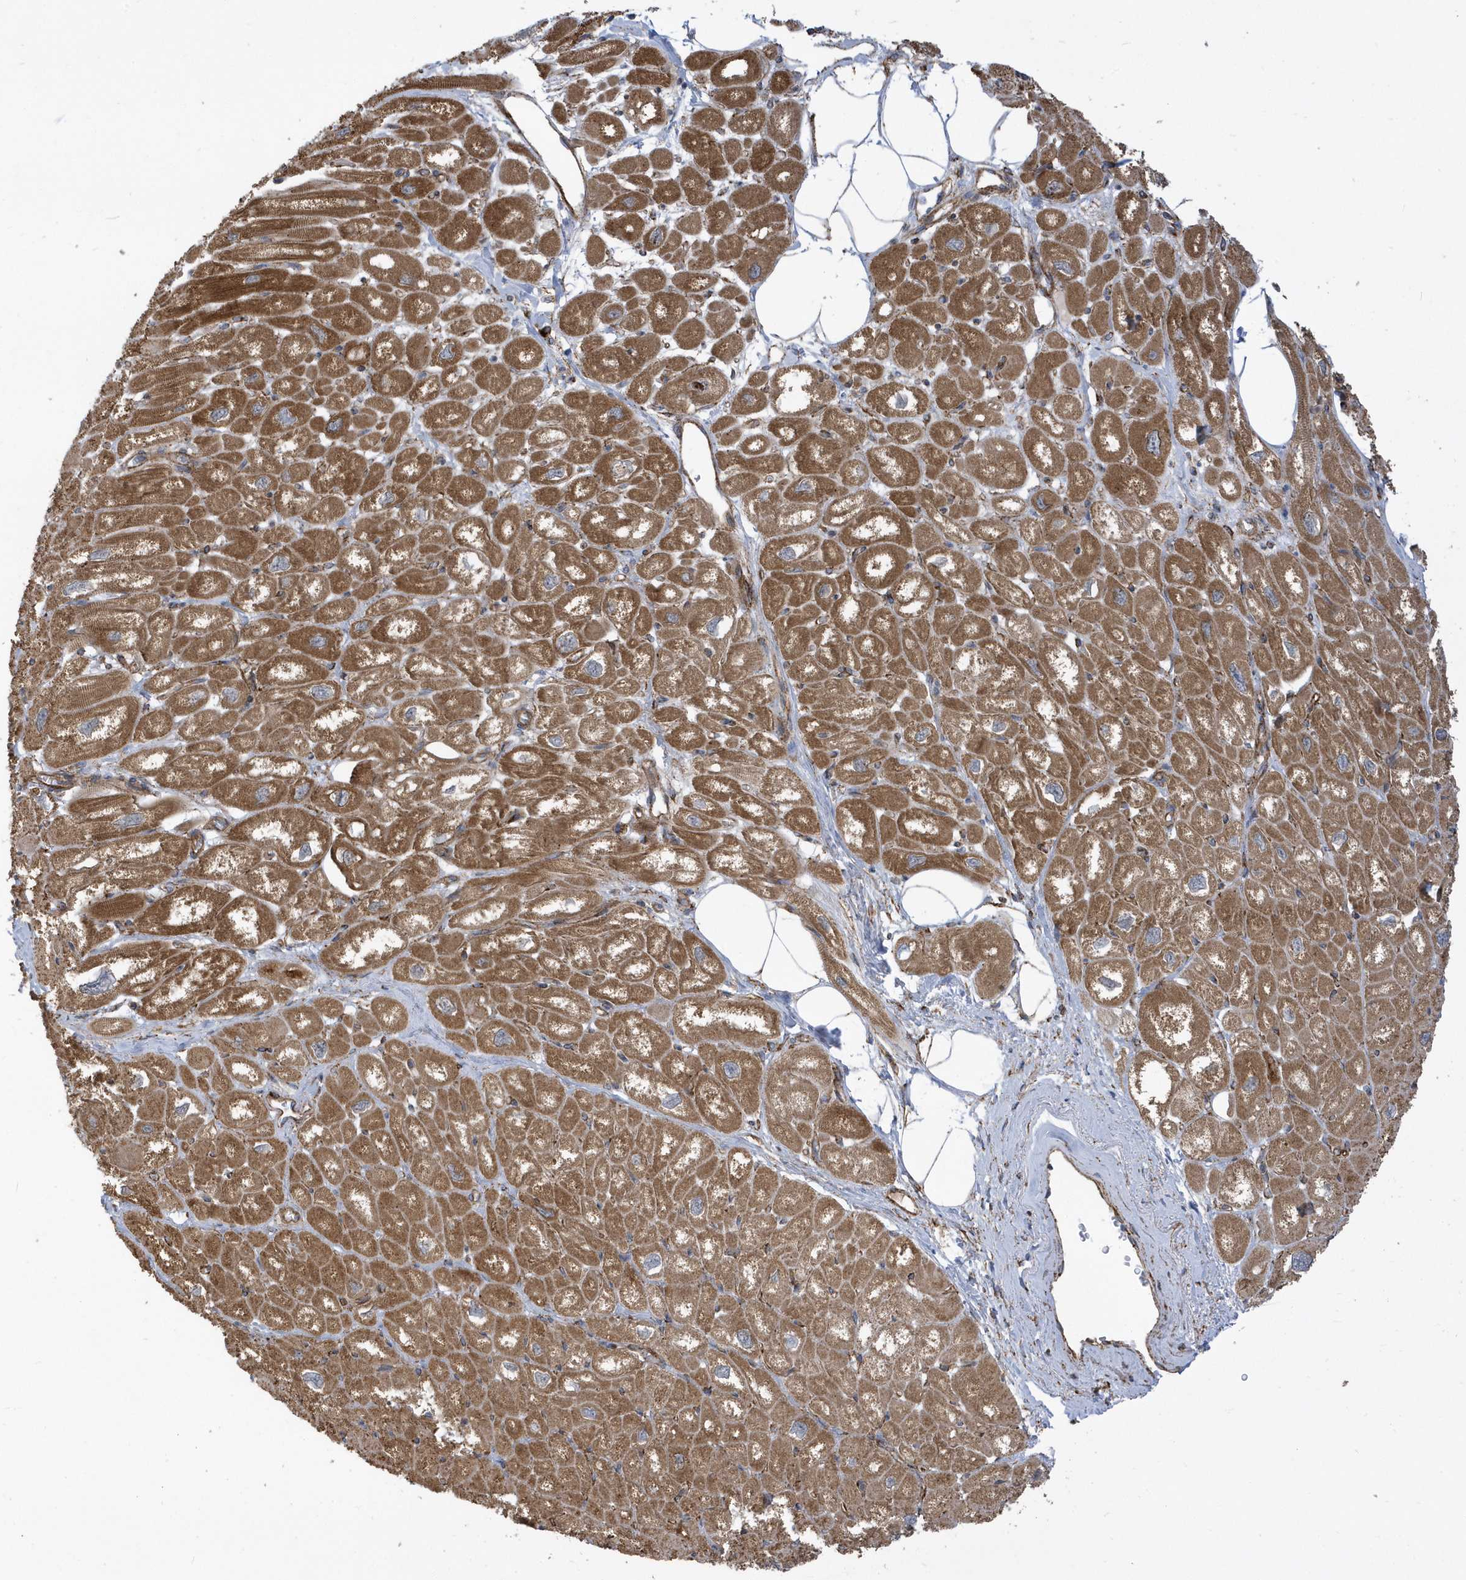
{"staining": {"intensity": "moderate", "quantity": ">75%", "location": "cytoplasmic/membranous"}, "tissue": "heart muscle", "cell_type": "Cardiomyocytes", "image_type": "normal", "snomed": [{"axis": "morphology", "description": "Normal tissue, NOS"}, {"axis": "topography", "description": "Heart"}], "caption": "Cardiomyocytes reveal moderate cytoplasmic/membranous positivity in about >75% of cells in benign heart muscle.", "gene": "HRH4", "patient": {"sex": "male", "age": 50}}